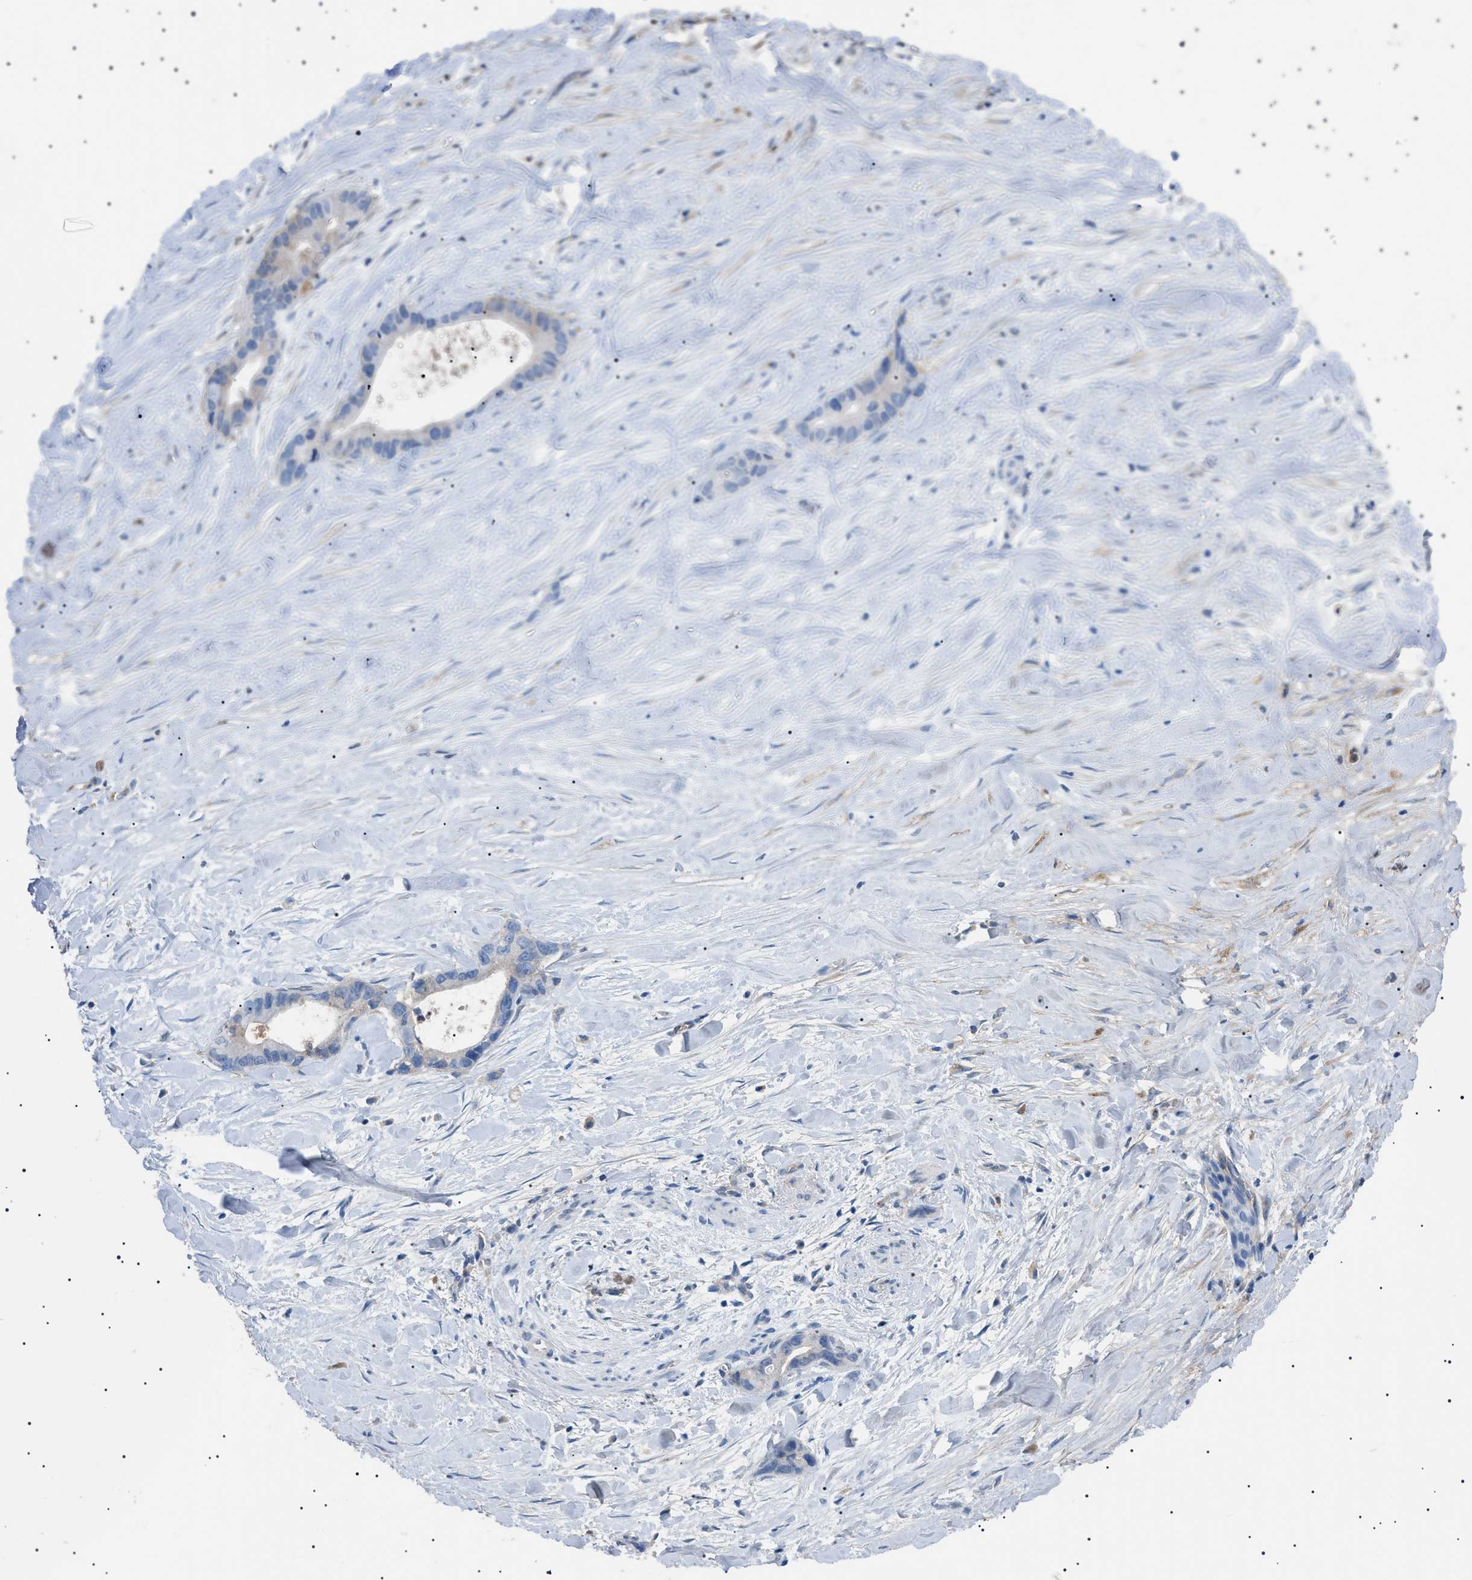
{"staining": {"intensity": "negative", "quantity": "none", "location": "none"}, "tissue": "liver cancer", "cell_type": "Tumor cells", "image_type": "cancer", "snomed": [{"axis": "morphology", "description": "Cholangiocarcinoma"}, {"axis": "topography", "description": "Liver"}], "caption": "IHC histopathology image of human cholangiocarcinoma (liver) stained for a protein (brown), which shows no positivity in tumor cells. (DAB immunohistochemistry, high magnification).", "gene": "LPA", "patient": {"sex": "female", "age": 55}}